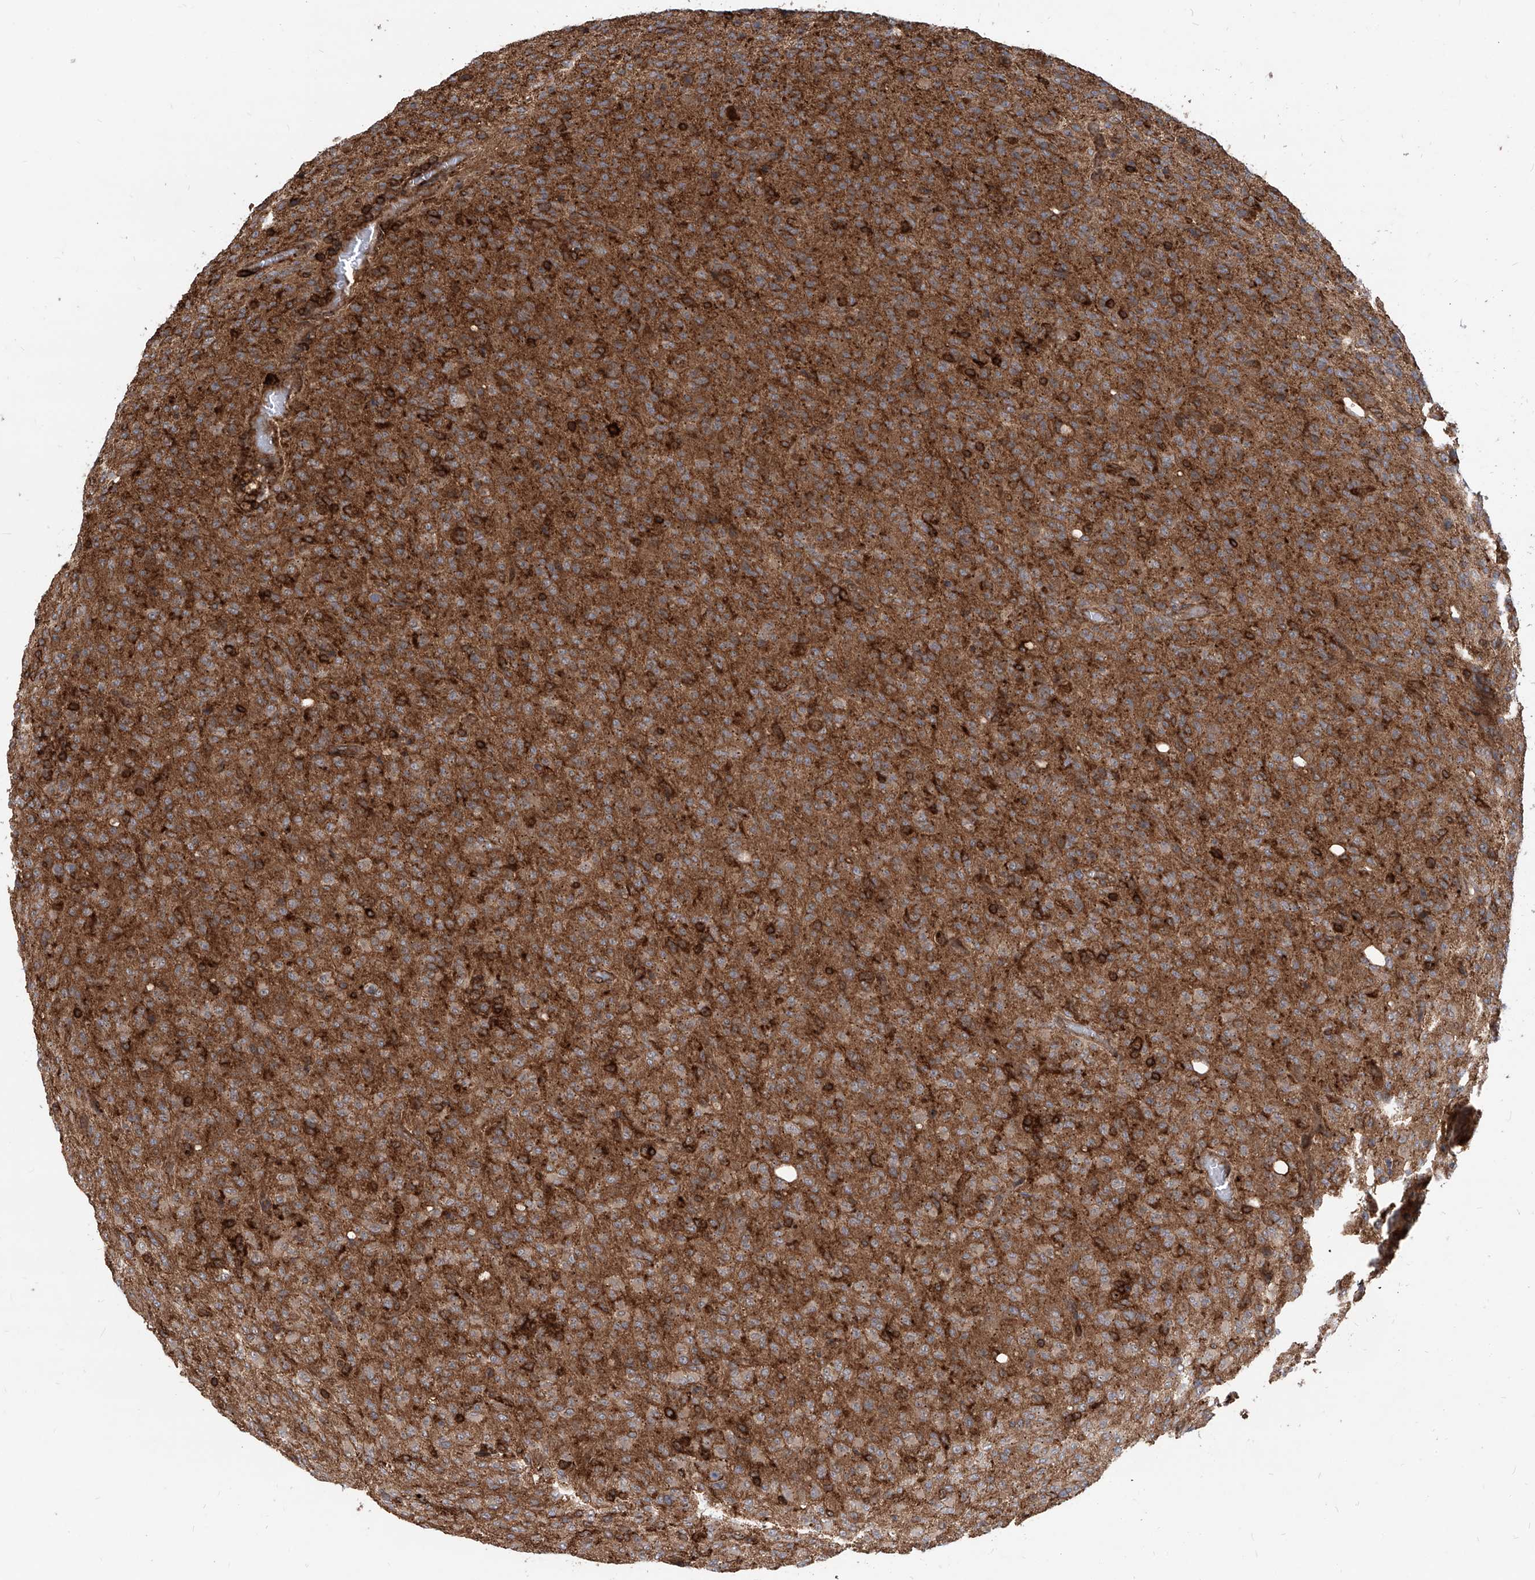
{"staining": {"intensity": "moderate", "quantity": ">75%", "location": "cytoplasmic/membranous"}, "tissue": "glioma", "cell_type": "Tumor cells", "image_type": "cancer", "snomed": [{"axis": "morphology", "description": "Glioma, malignant, High grade"}, {"axis": "topography", "description": "Brain"}], "caption": "Immunohistochemical staining of human glioma exhibits moderate cytoplasmic/membranous protein staining in about >75% of tumor cells.", "gene": "MAGED2", "patient": {"sex": "female", "age": 57}}